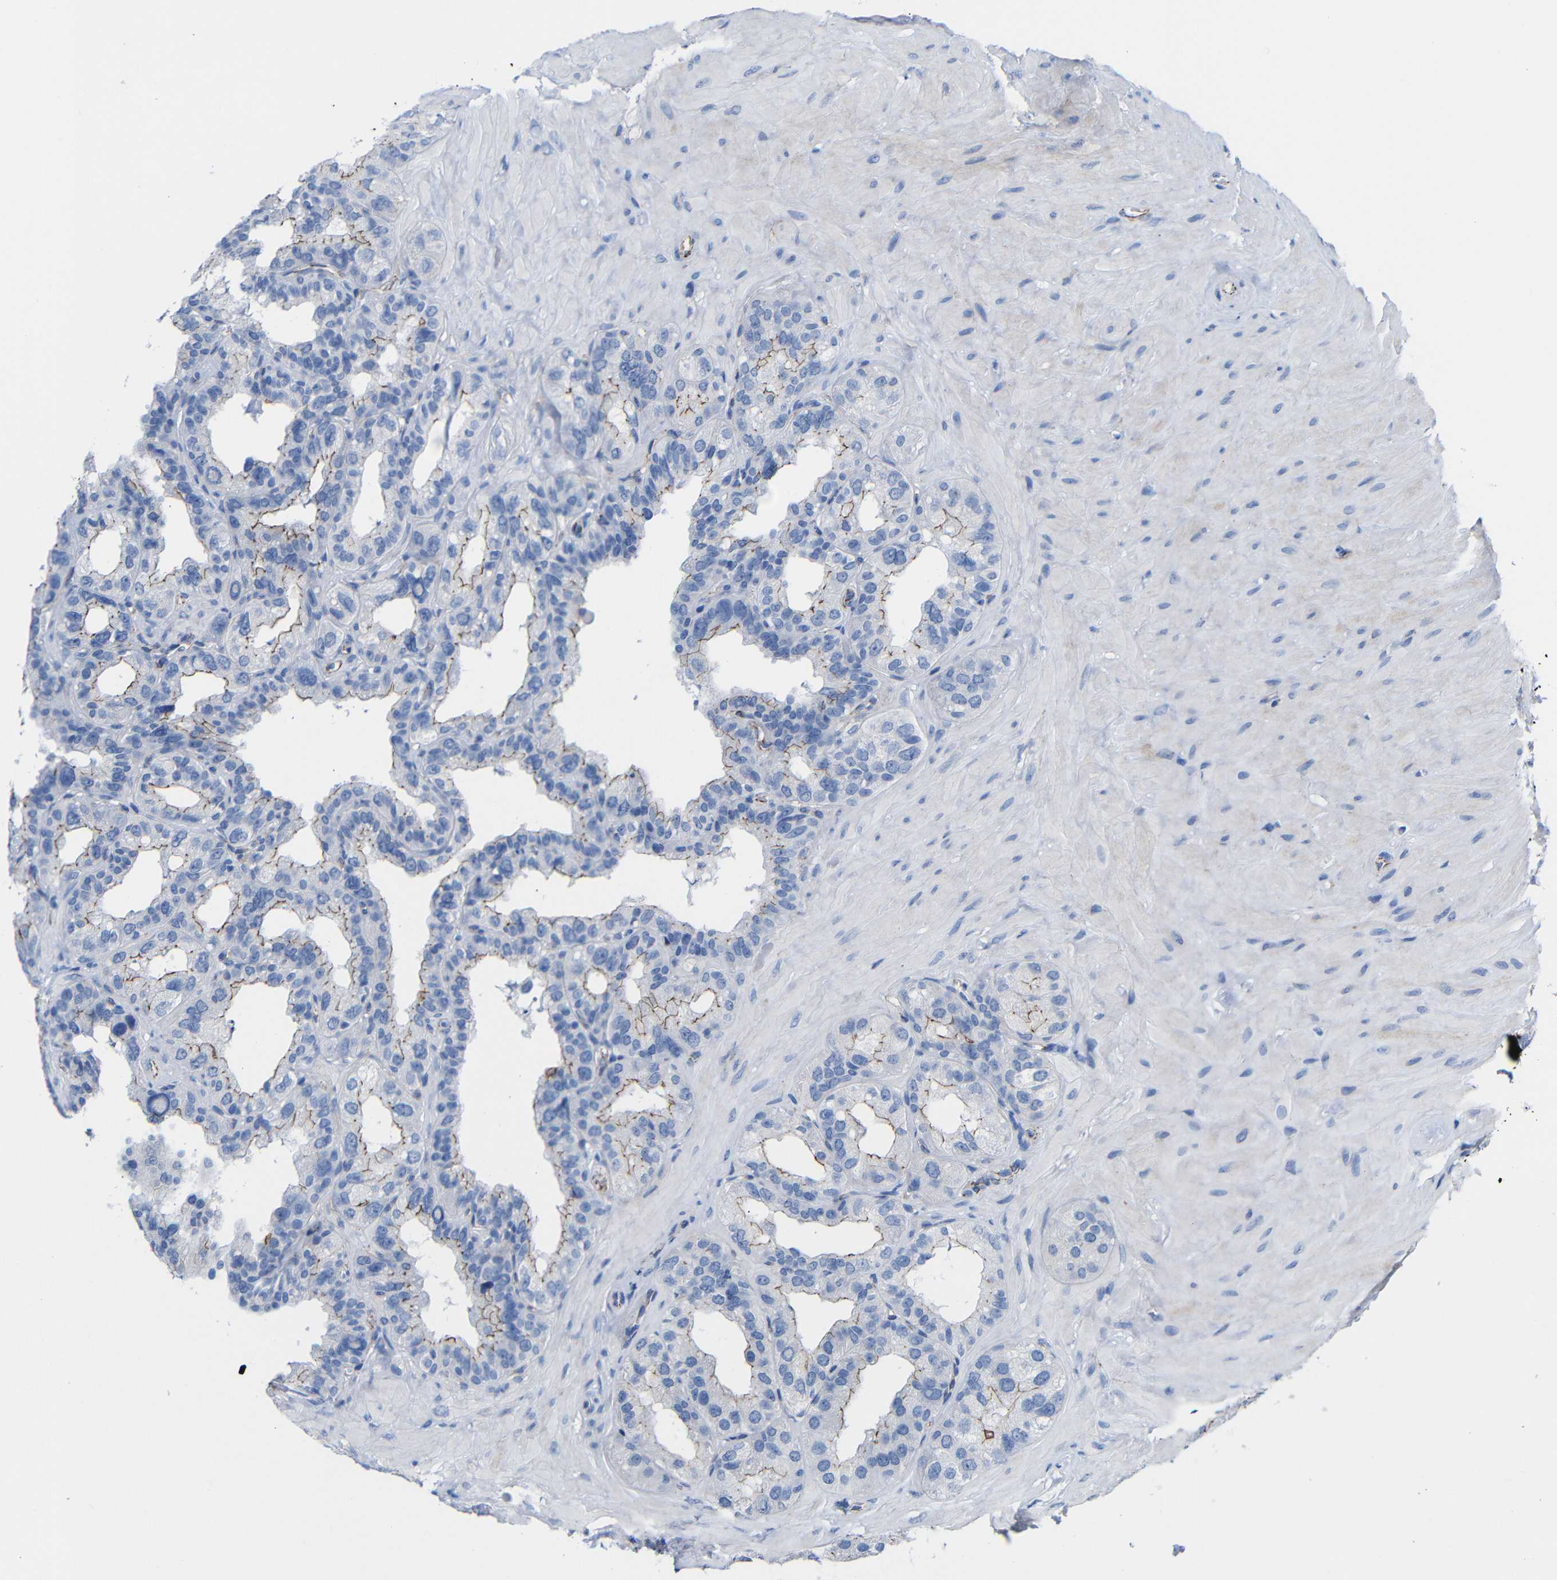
{"staining": {"intensity": "moderate", "quantity": "25%-75%", "location": "cytoplasmic/membranous"}, "tissue": "seminal vesicle", "cell_type": "Glandular cells", "image_type": "normal", "snomed": [{"axis": "morphology", "description": "Normal tissue, NOS"}, {"axis": "topography", "description": "Seminal veicle"}], "caption": "Glandular cells show medium levels of moderate cytoplasmic/membranous staining in about 25%-75% of cells in benign seminal vesicle. The staining is performed using DAB brown chromogen to label protein expression. The nuclei are counter-stained blue using hematoxylin.", "gene": "CGNL1", "patient": {"sex": "male", "age": 68}}